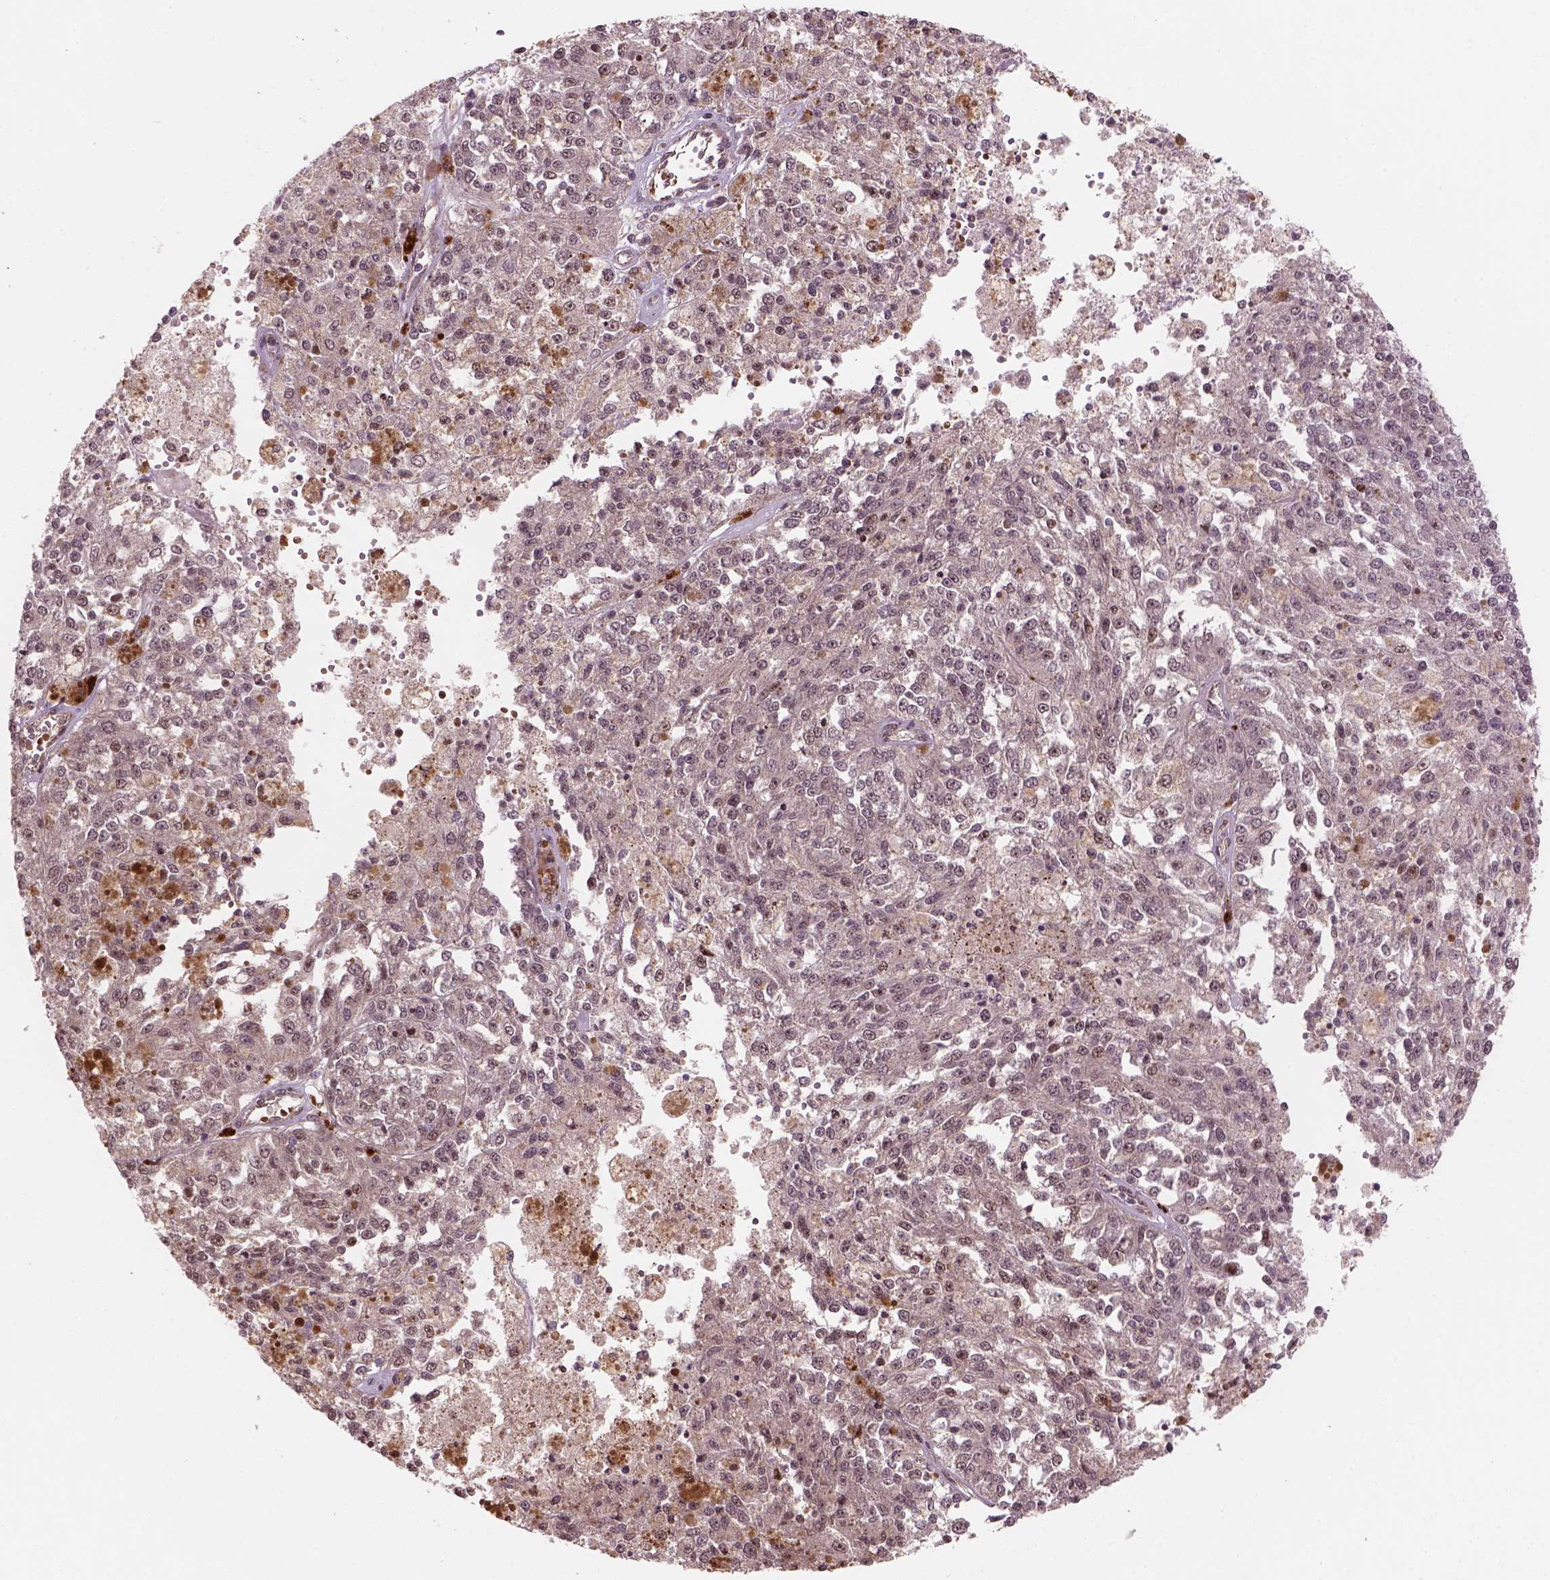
{"staining": {"intensity": "weak", "quantity": ">75%", "location": "cytoplasmic/membranous,nuclear"}, "tissue": "melanoma", "cell_type": "Tumor cells", "image_type": "cancer", "snomed": [{"axis": "morphology", "description": "Malignant melanoma, Metastatic site"}, {"axis": "topography", "description": "Lymph node"}], "caption": "The immunohistochemical stain highlights weak cytoplasmic/membranous and nuclear positivity in tumor cells of malignant melanoma (metastatic site) tissue.", "gene": "PSMD11", "patient": {"sex": "female", "age": 64}}